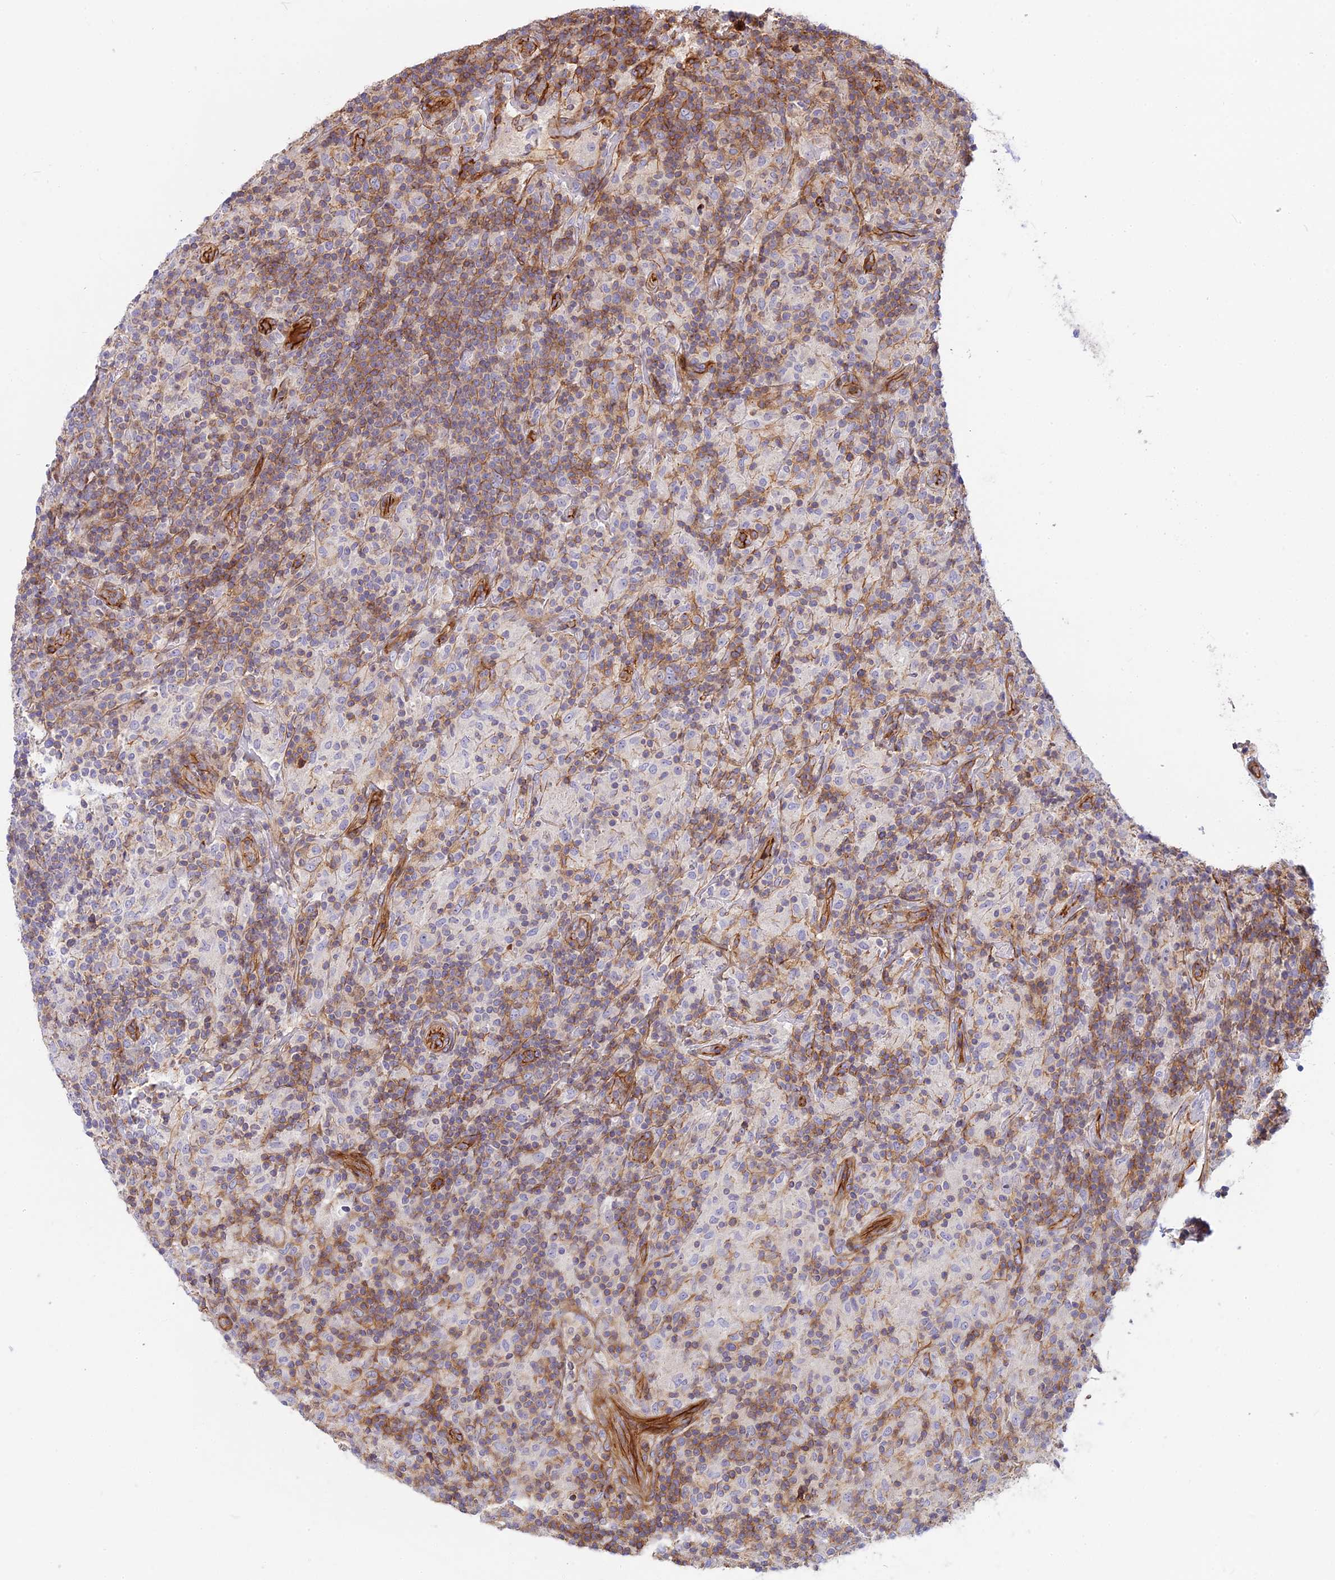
{"staining": {"intensity": "negative", "quantity": "none", "location": "none"}, "tissue": "lymphoma", "cell_type": "Tumor cells", "image_type": "cancer", "snomed": [{"axis": "morphology", "description": "Hodgkin's disease, NOS"}, {"axis": "topography", "description": "Lymph node"}], "caption": "The immunohistochemistry (IHC) photomicrograph has no significant staining in tumor cells of lymphoma tissue.", "gene": "CNBD2", "patient": {"sex": "male", "age": 70}}